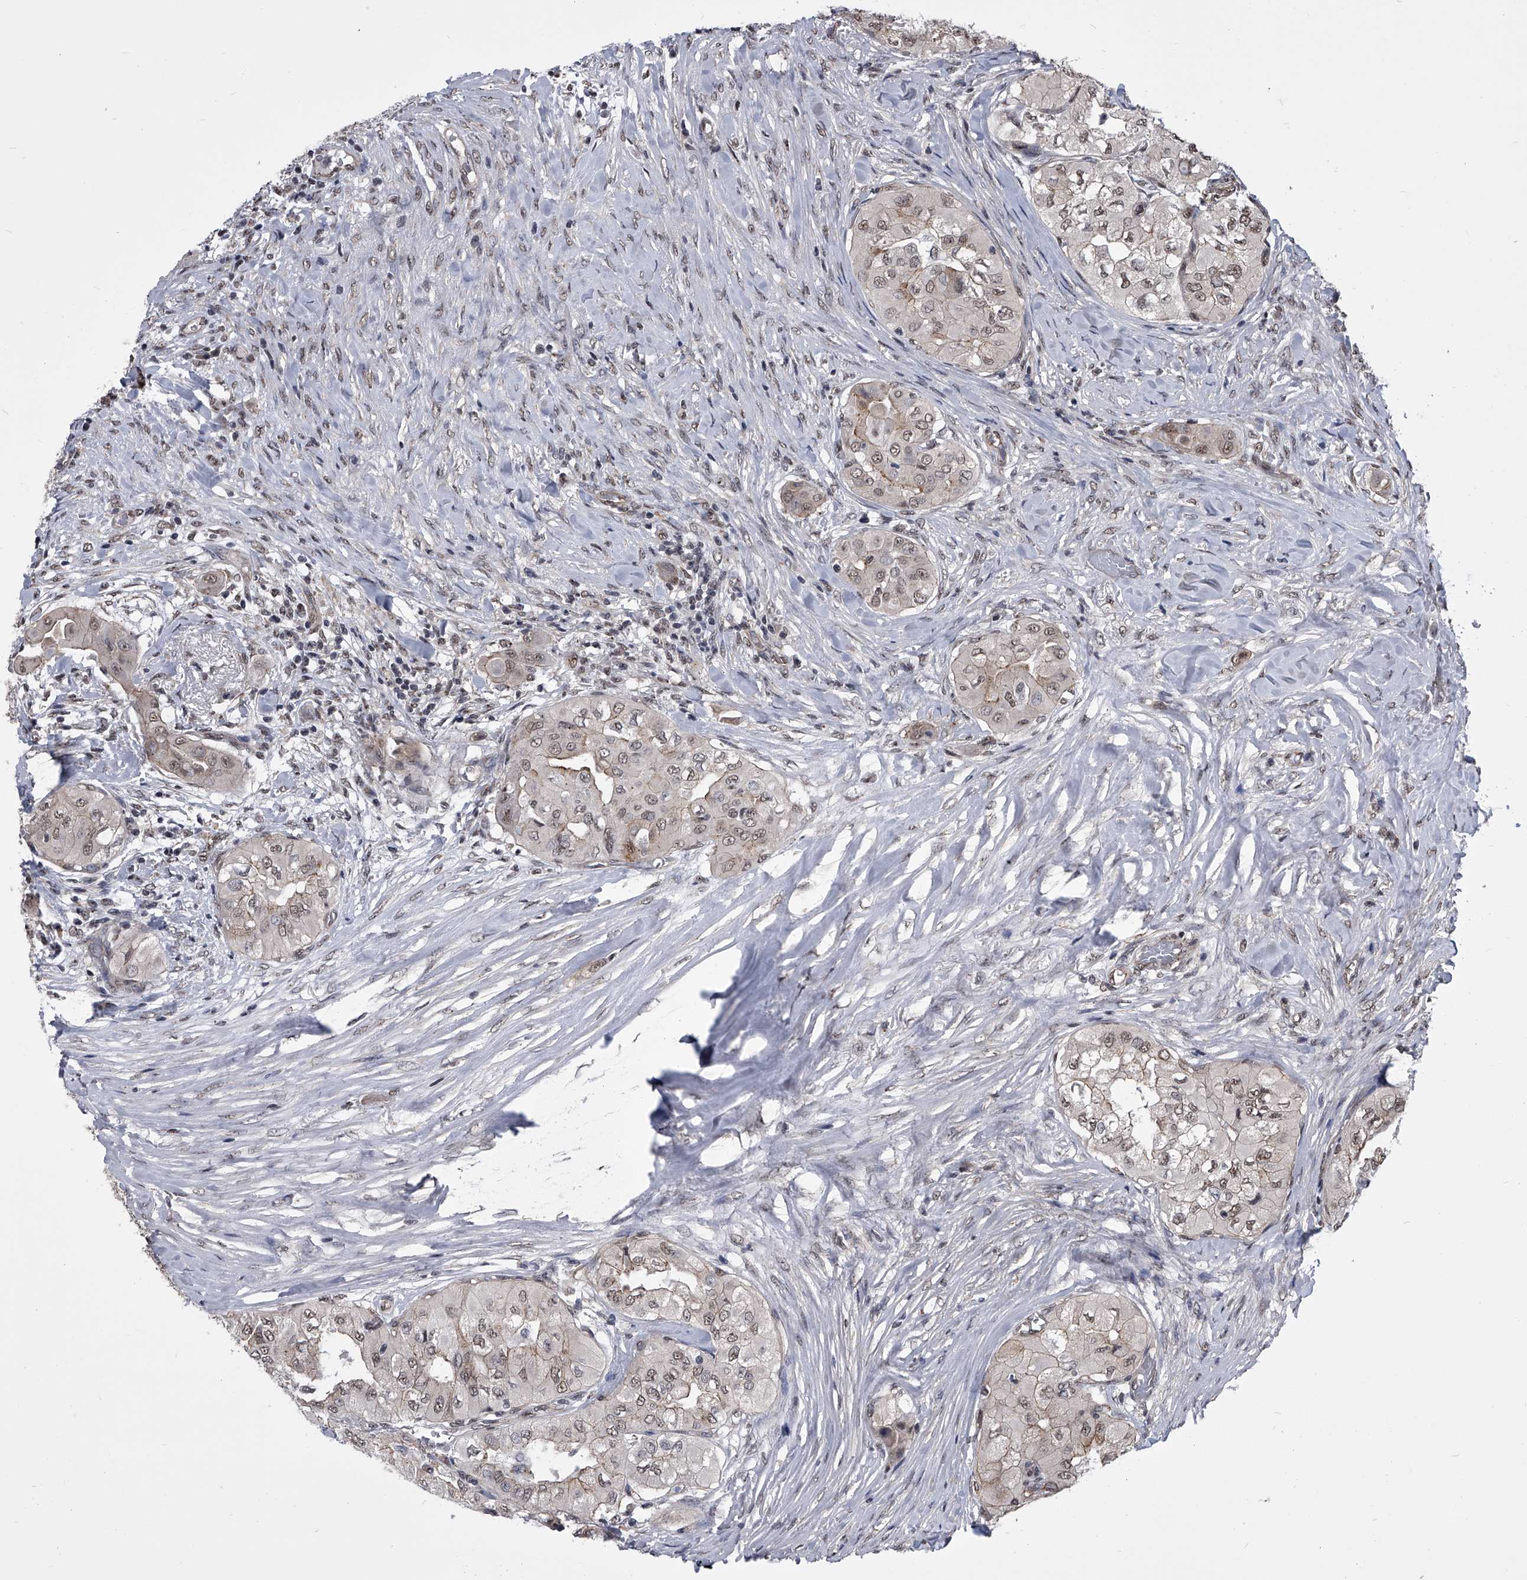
{"staining": {"intensity": "weak", "quantity": ">75%", "location": "nuclear"}, "tissue": "thyroid cancer", "cell_type": "Tumor cells", "image_type": "cancer", "snomed": [{"axis": "morphology", "description": "Papillary adenocarcinoma, NOS"}, {"axis": "topography", "description": "Thyroid gland"}], "caption": "Immunohistochemistry staining of thyroid cancer (papillary adenocarcinoma), which reveals low levels of weak nuclear expression in about >75% of tumor cells indicating weak nuclear protein staining. The staining was performed using DAB (3,3'-diaminobenzidine) (brown) for protein detection and nuclei were counterstained in hematoxylin (blue).", "gene": "ZNF76", "patient": {"sex": "female", "age": 59}}